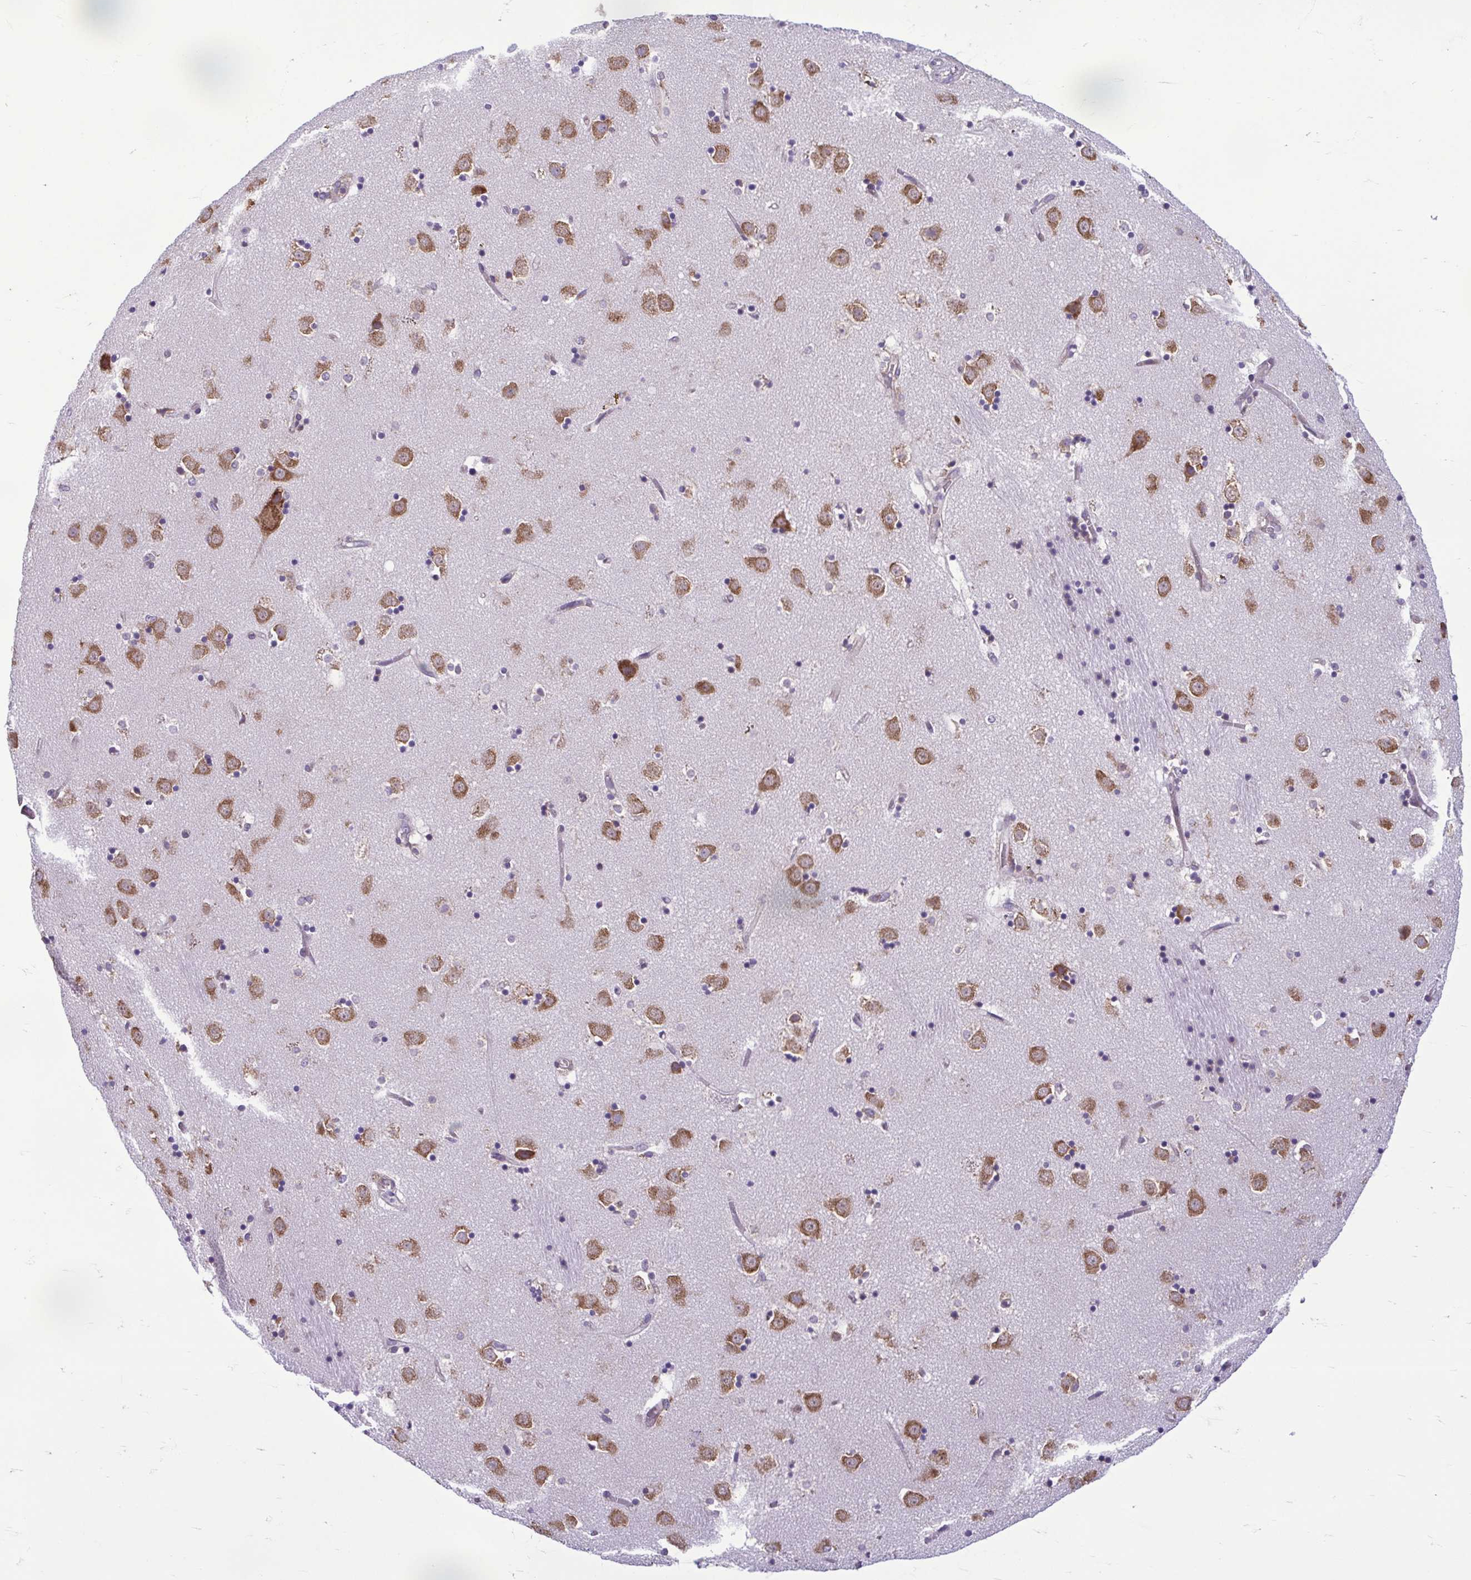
{"staining": {"intensity": "moderate", "quantity": "<25%", "location": "cytoplasmic/membranous"}, "tissue": "caudate", "cell_type": "Glial cells", "image_type": "normal", "snomed": [{"axis": "morphology", "description": "Normal tissue, NOS"}, {"axis": "topography", "description": "Lateral ventricle wall"}], "caption": "Immunohistochemical staining of benign caudate displays moderate cytoplasmic/membranous protein positivity in approximately <25% of glial cells.", "gene": "RPS16", "patient": {"sex": "male", "age": 58}}